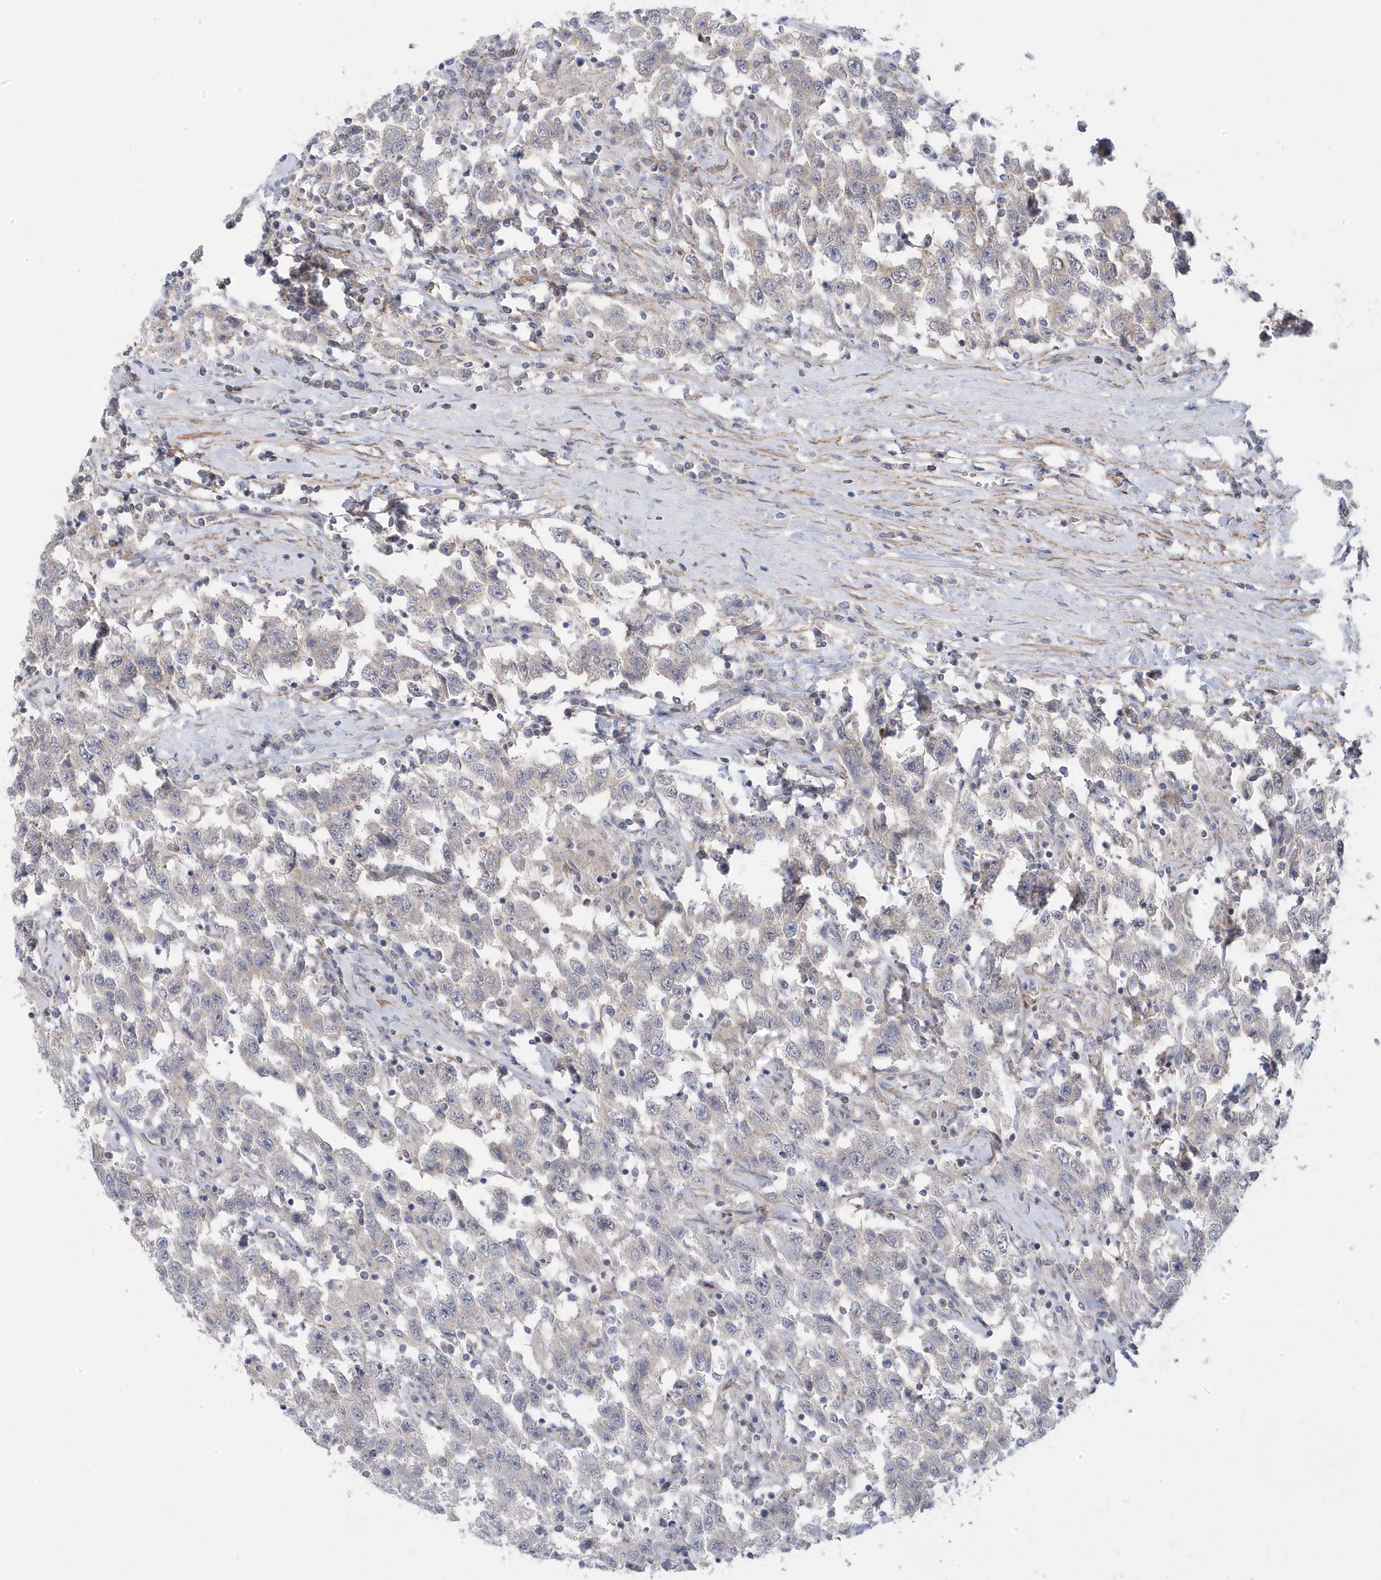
{"staining": {"intensity": "negative", "quantity": "none", "location": "none"}, "tissue": "testis cancer", "cell_type": "Tumor cells", "image_type": "cancer", "snomed": [{"axis": "morphology", "description": "Seminoma, NOS"}, {"axis": "topography", "description": "Testis"}], "caption": "There is no significant expression in tumor cells of testis cancer (seminoma). (Brightfield microscopy of DAB IHC at high magnification).", "gene": "ANAPC1", "patient": {"sex": "male", "age": 41}}